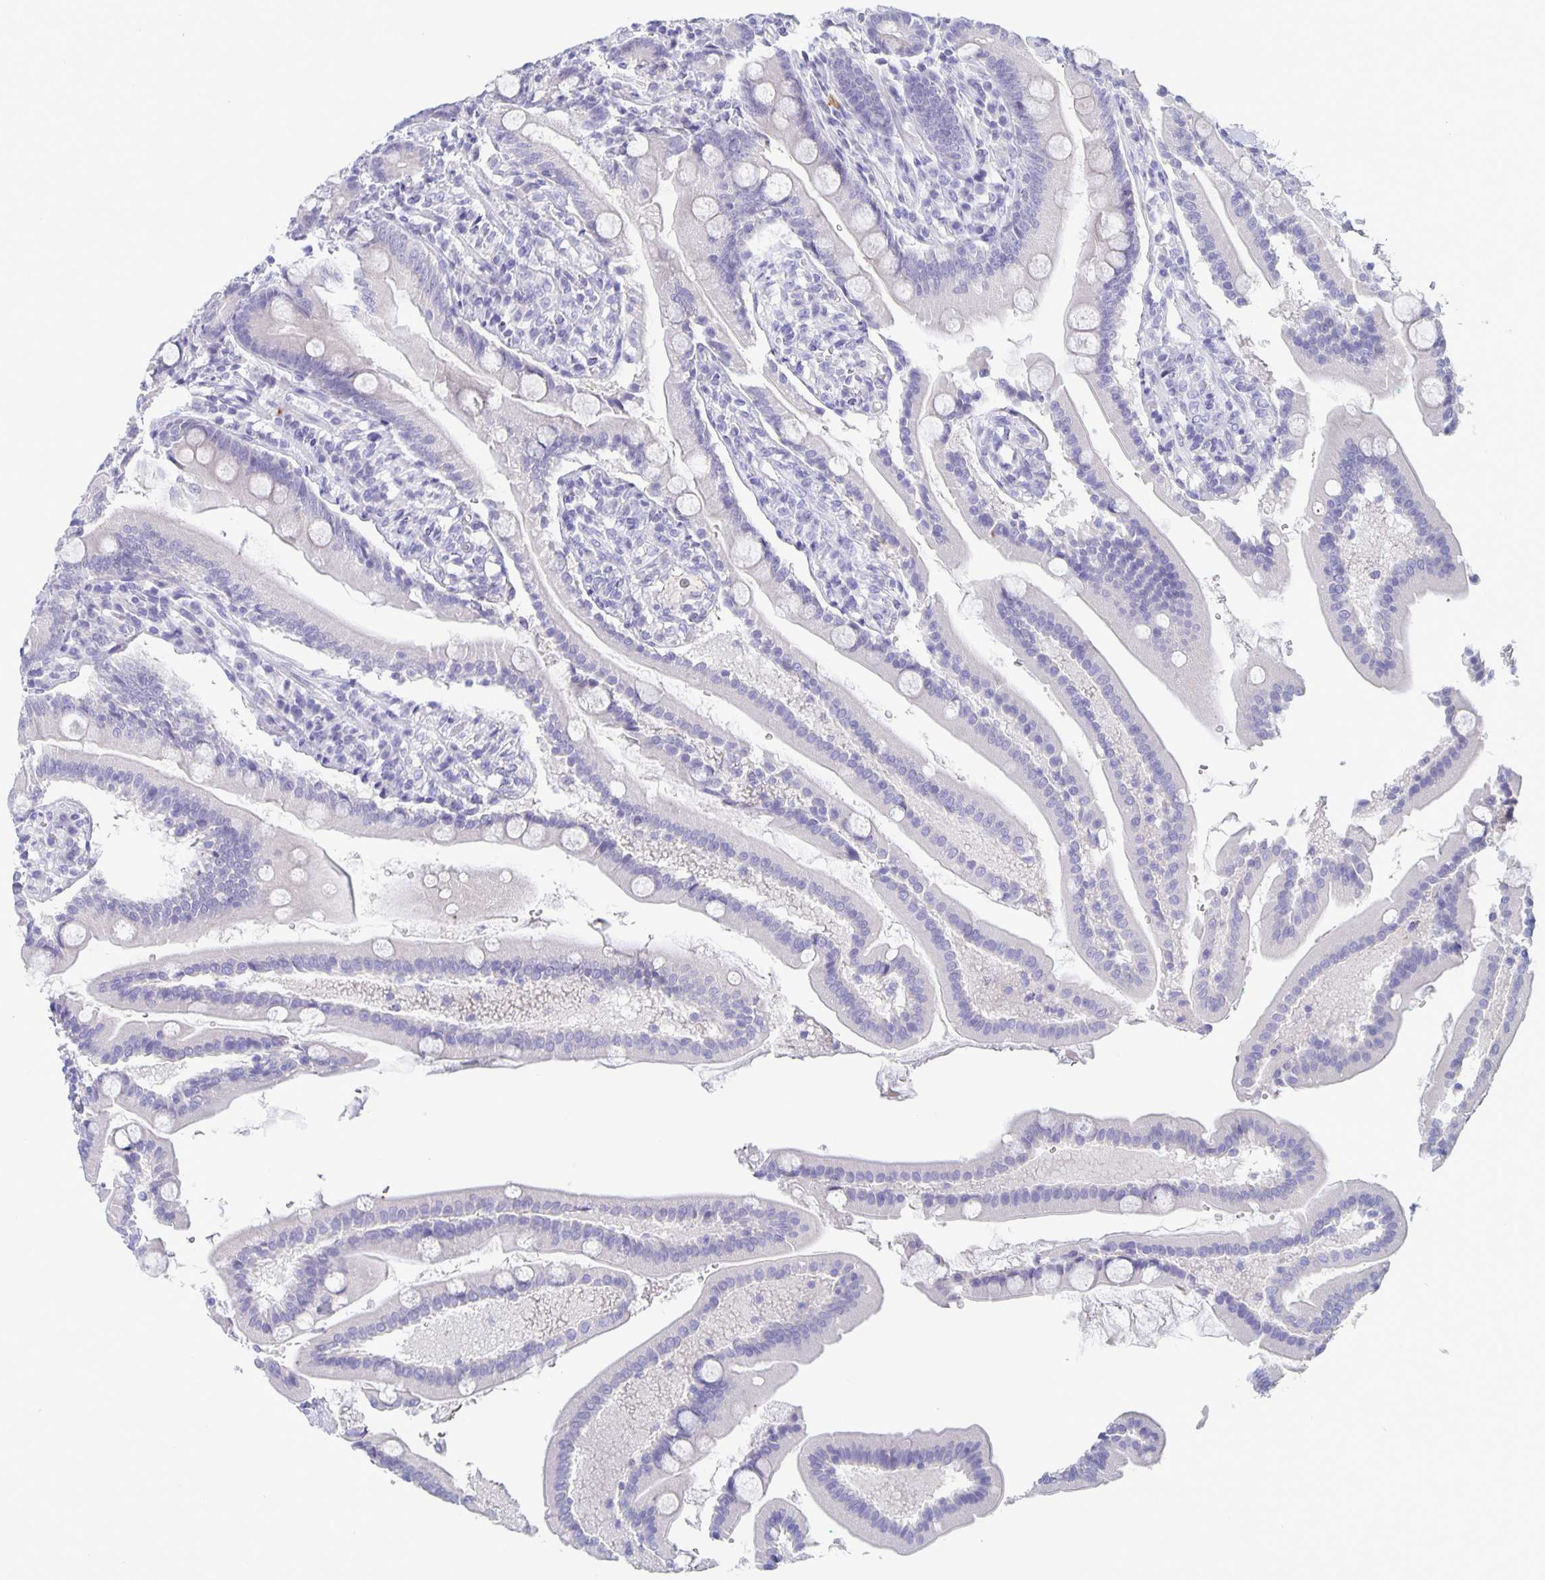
{"staining": {"intensity": "negative", "quantity": "none", "location": "none"}, "tissue": "duodenum", "cell_type": "Glandular cells", "image_type": "normal", "snomed": [{"axis": "morphology", "description": "Normal tissue, NOS"}, {"axis": "topography", "description": "Duodenum"}], "caption": "A high-resolution photomicrograph shows IHC staining of unremarkable duodenum, which shows no significant positivity in glandular cells.", "gene": "ERMN", "patient": {"sex": "female", "age": 67}}